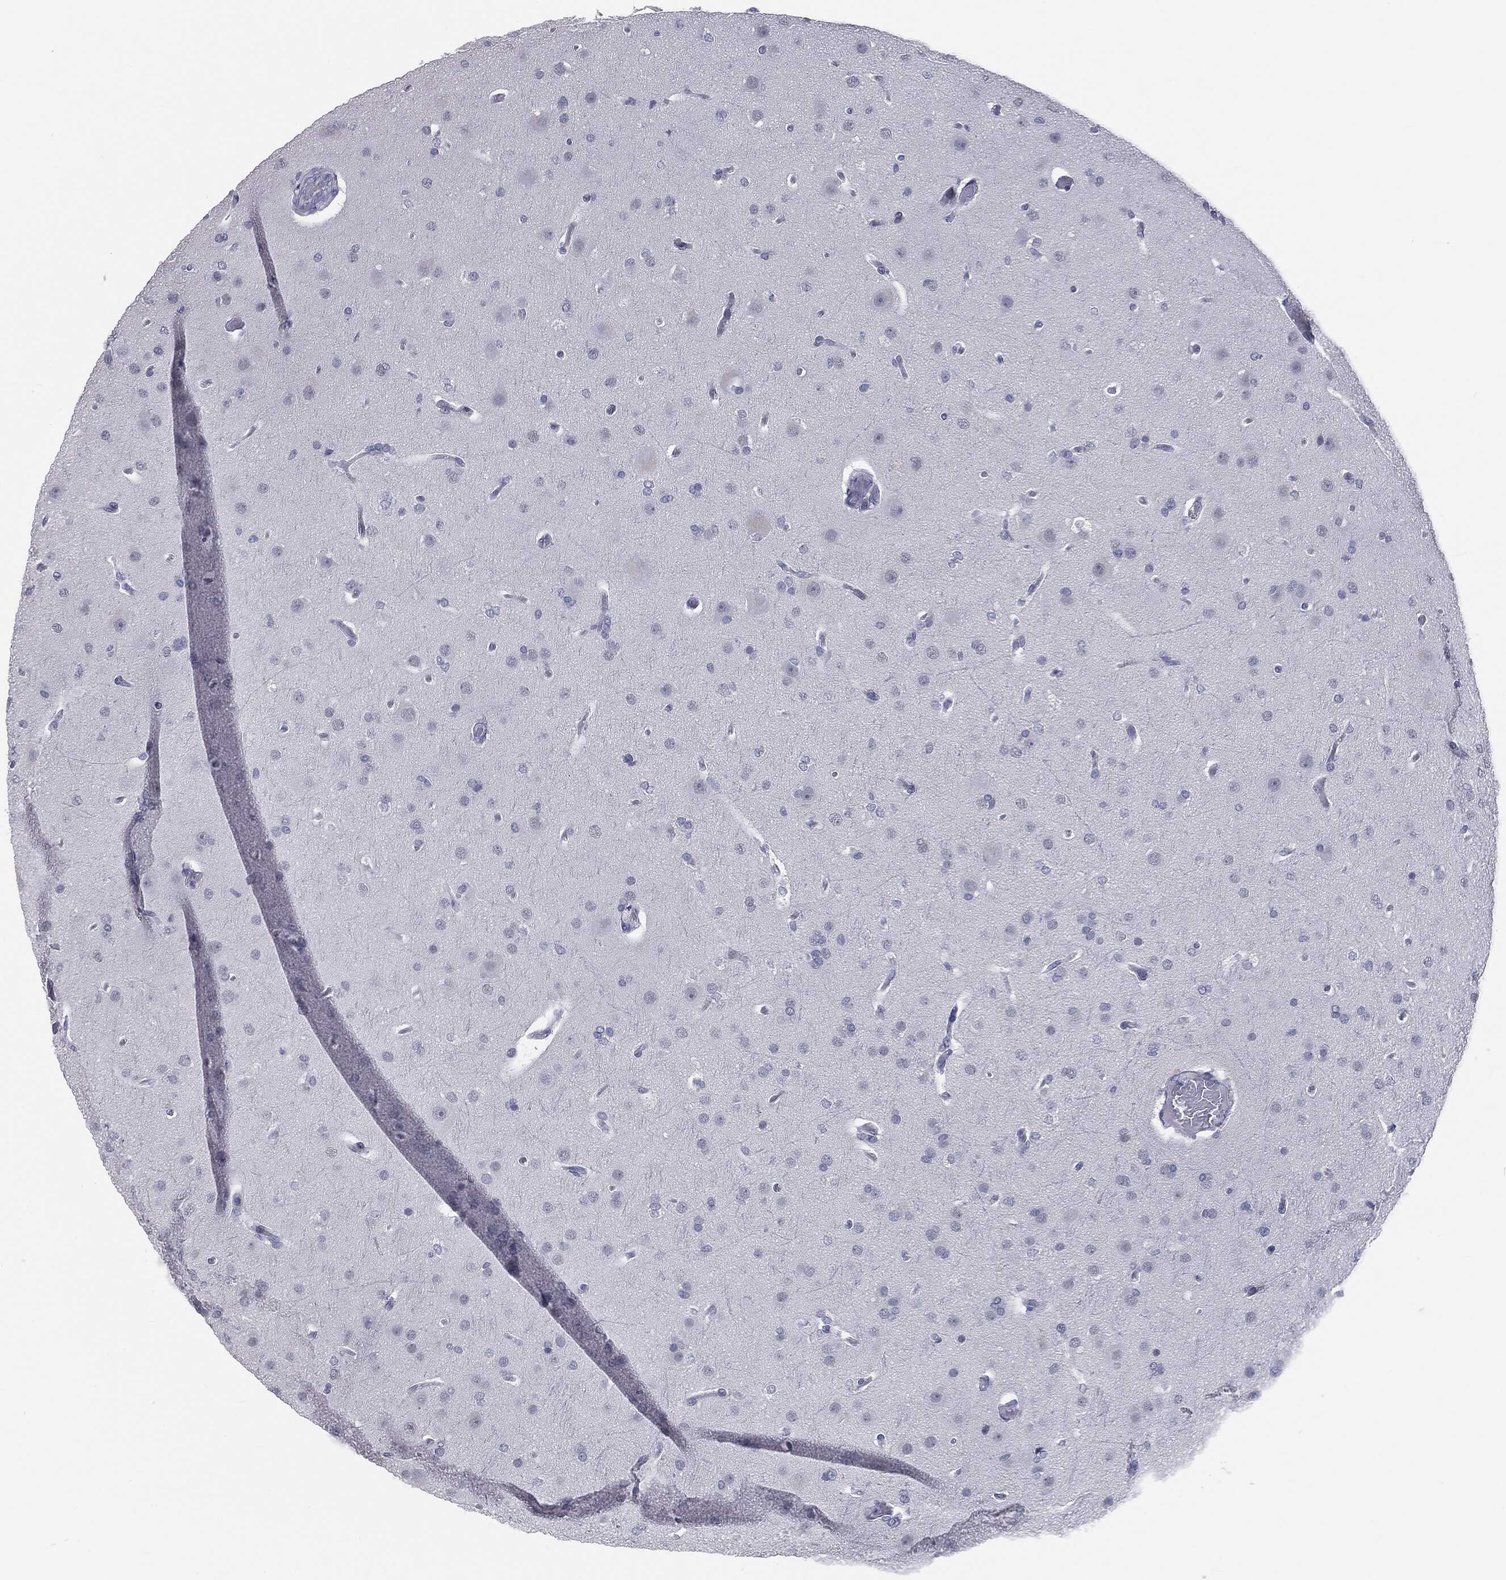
{"staining": {"intensity": "negative", "quantity": "none", "location": "none"}, "tissue": "glioma", "cell_type": "Tumor cells", "image_type": "cancer", "snomed": [{"axis": "morphology", "description": "Glioma, malignant, Low grade"}, {"axis": "topography", "description": "Brain"}], "caption": "Tumor cells show no significant expression in low-grade glioma (malignant).", "gene": "PRAME", "patient": {"sex": "male", "age": 41}}